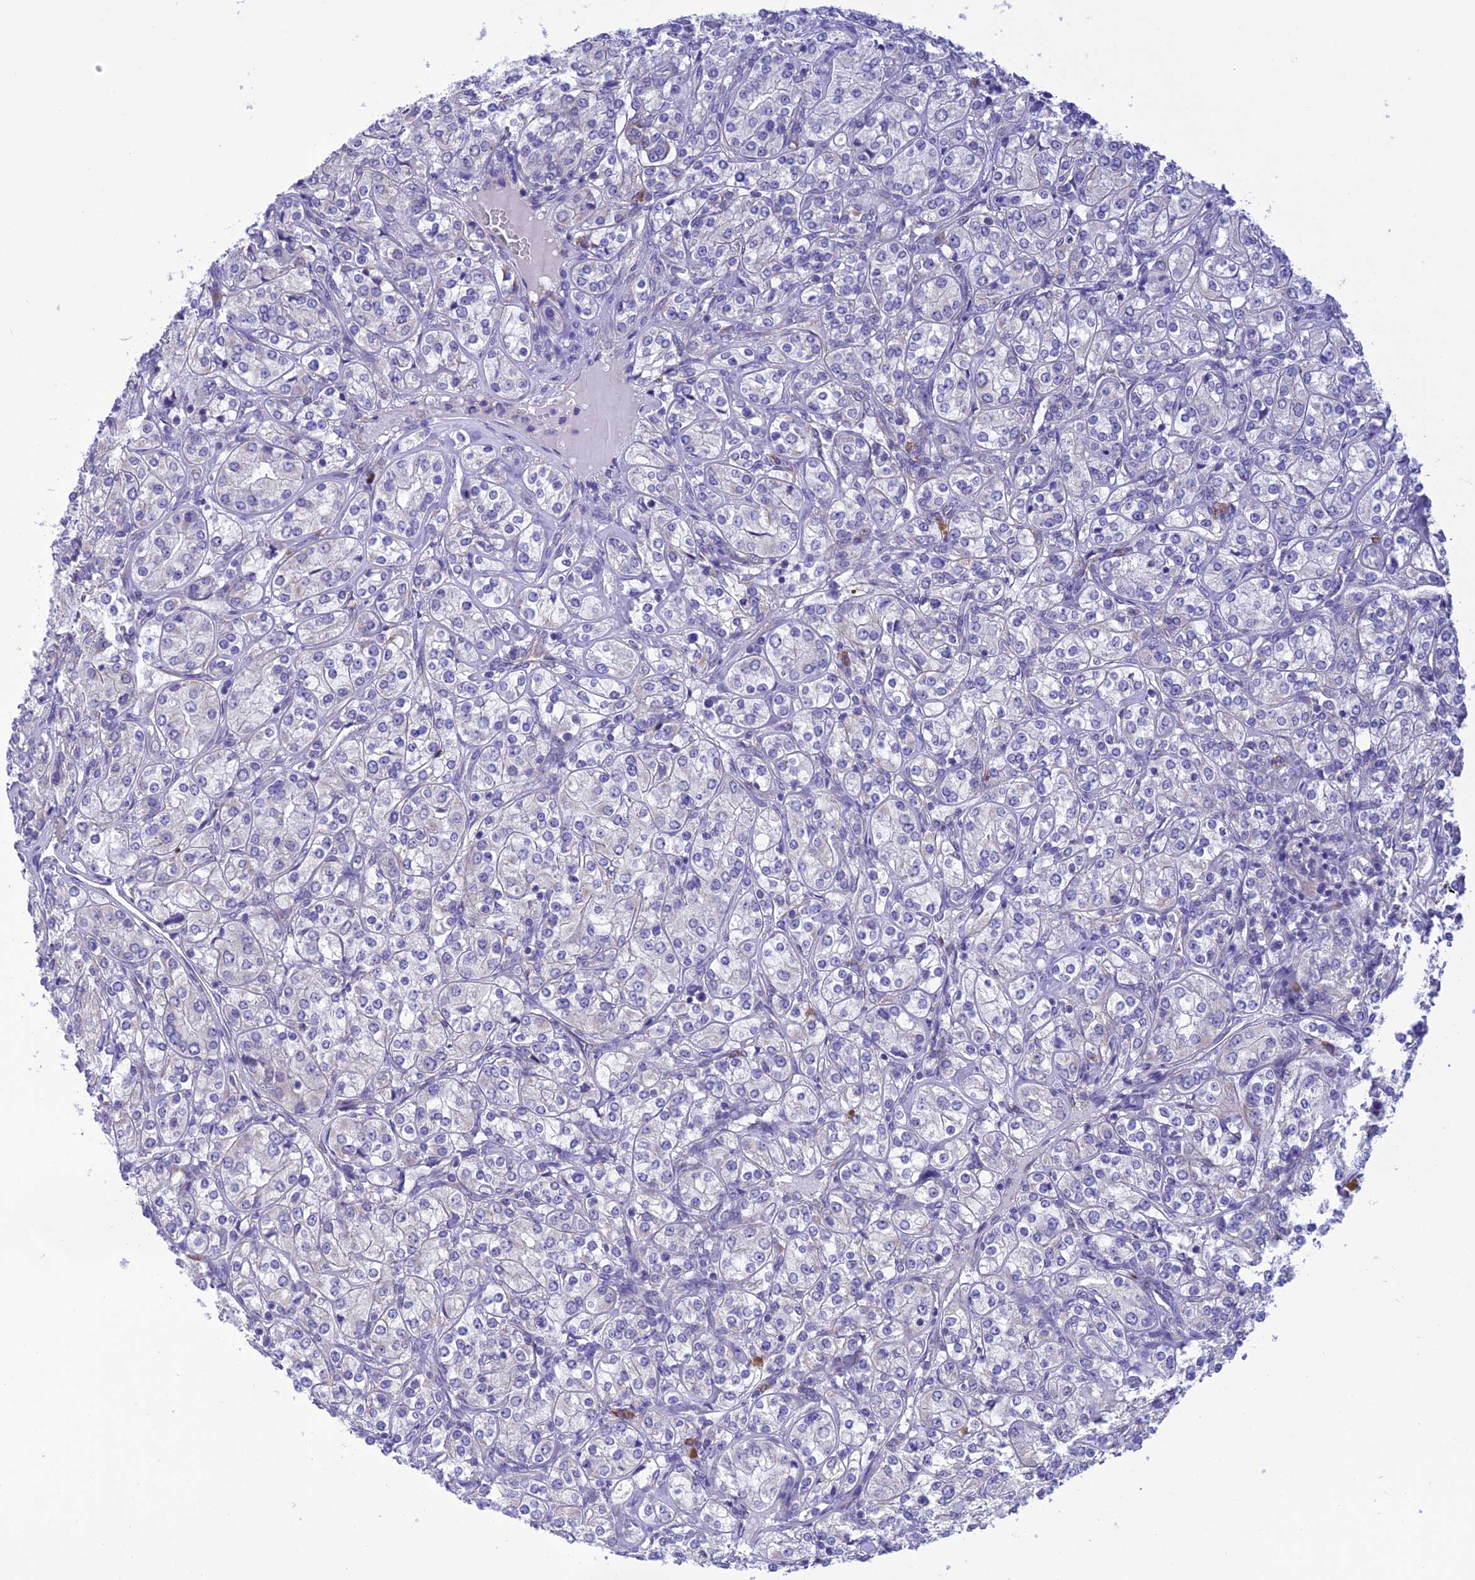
{"staining": {"intensity": "negative", "quantity": "none", "location": "none"}, "tissue": "renal cancer", "cell_type": "Tumor cells", "image_type": "cancer", "snomed": [{"axis": "morphology", "description": "Adenocarcinoma, NOS"}, {"axis": "topography", "description": "Kidney"}], "caption": "Immunohistochemistry histopathology image of renal adenocarcinoma stained for a protein (brown), which displays no staining in tumor cells.", "gene": "RNF126", "patient": {"sex": "male", "age": 77}}